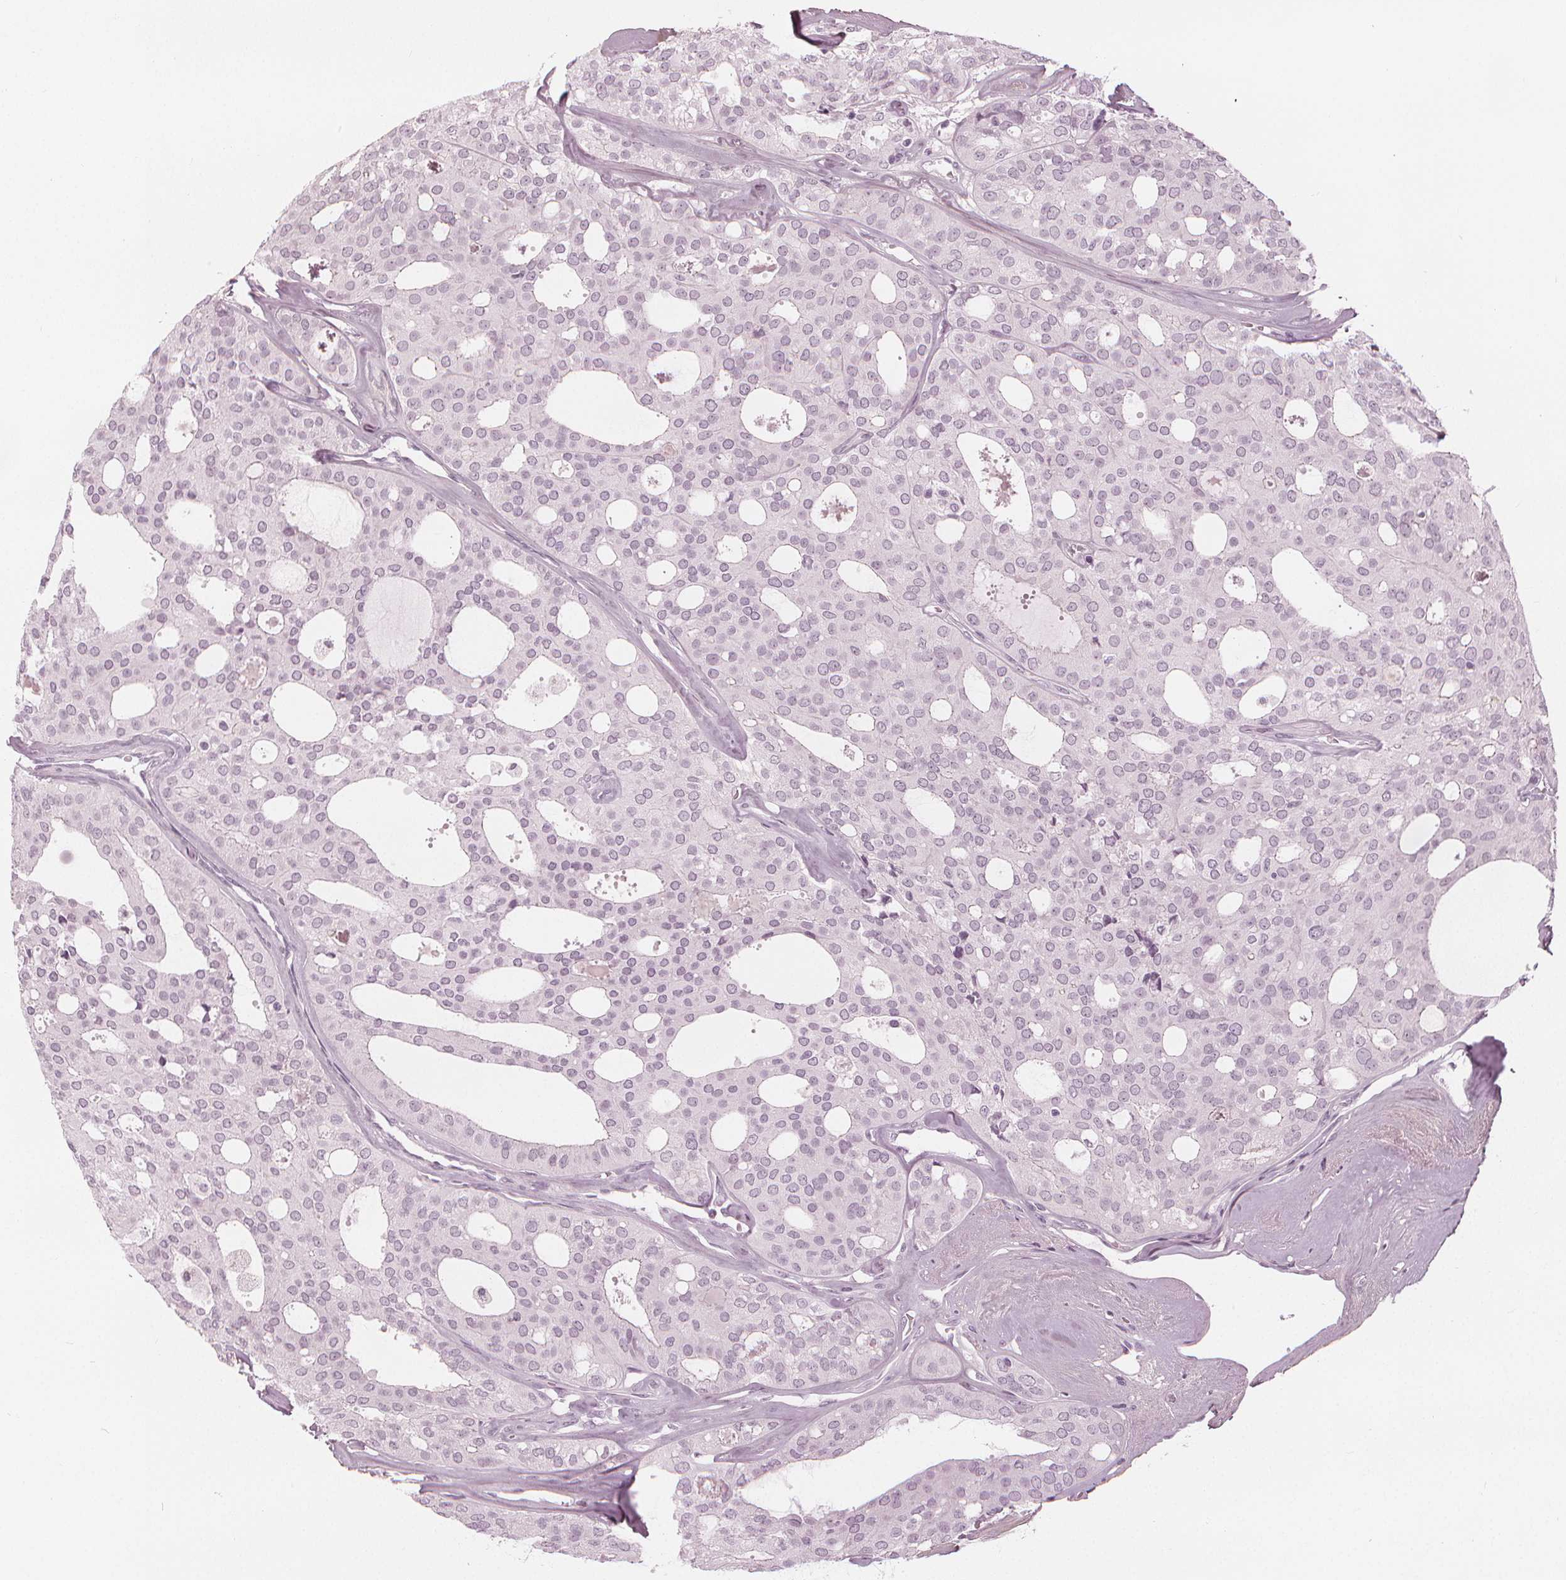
{"staining": {"intensity": "negative", "quantity": "none", "location": "none"}, "tissue": "thyroid cancer", "cell_type": "Tumor cells", "image_type": "cancer", "snomed": [{"axis": "morphology", "description": "Follicular adenoma carcinoma, NOS"}, {"axis": "topography", "description": "Thyroid gland"}], "caption": "DAB (3,3'-diaminobenzidine) immunohistochemical staining of human thyroid cancer shows no significant staining in tumor cells.", "gene": "PAEP", "patient": {"sex": "male", "age": 75}}